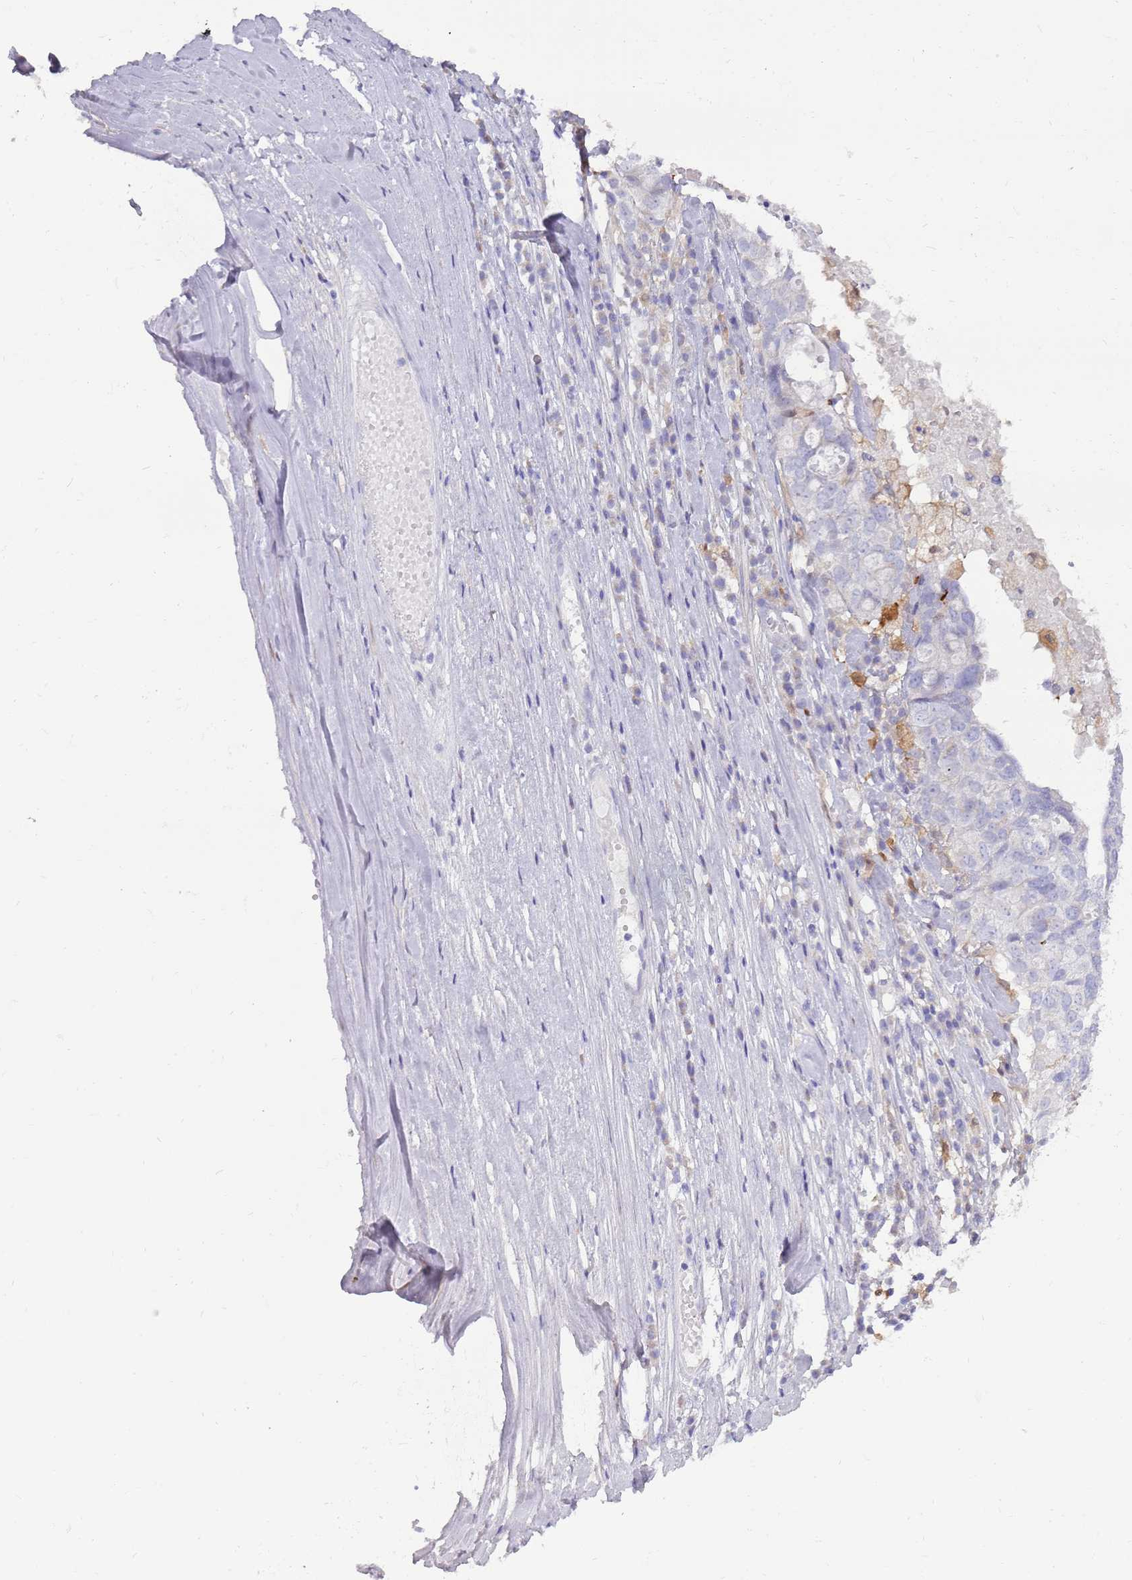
{"staining": {"intensity": "negative", "quantity": "none", "location": "none"}, "tissue": "ovarian cancer", "cell_type": "Tumor cells", "image_type": "cancer", "snomed": [{"axis": "morphology", "description": "Carcinoma, endometroid"}, {"axis": "topography", "description": "Ovary"}], "caption": "Immunohistochemistry (IHC) of human endometroid carcinoma (ovarian) displays no expression in tumor cells.", "gene": "DIPK1C", "patient": {"sex": "female", "age": 62}}